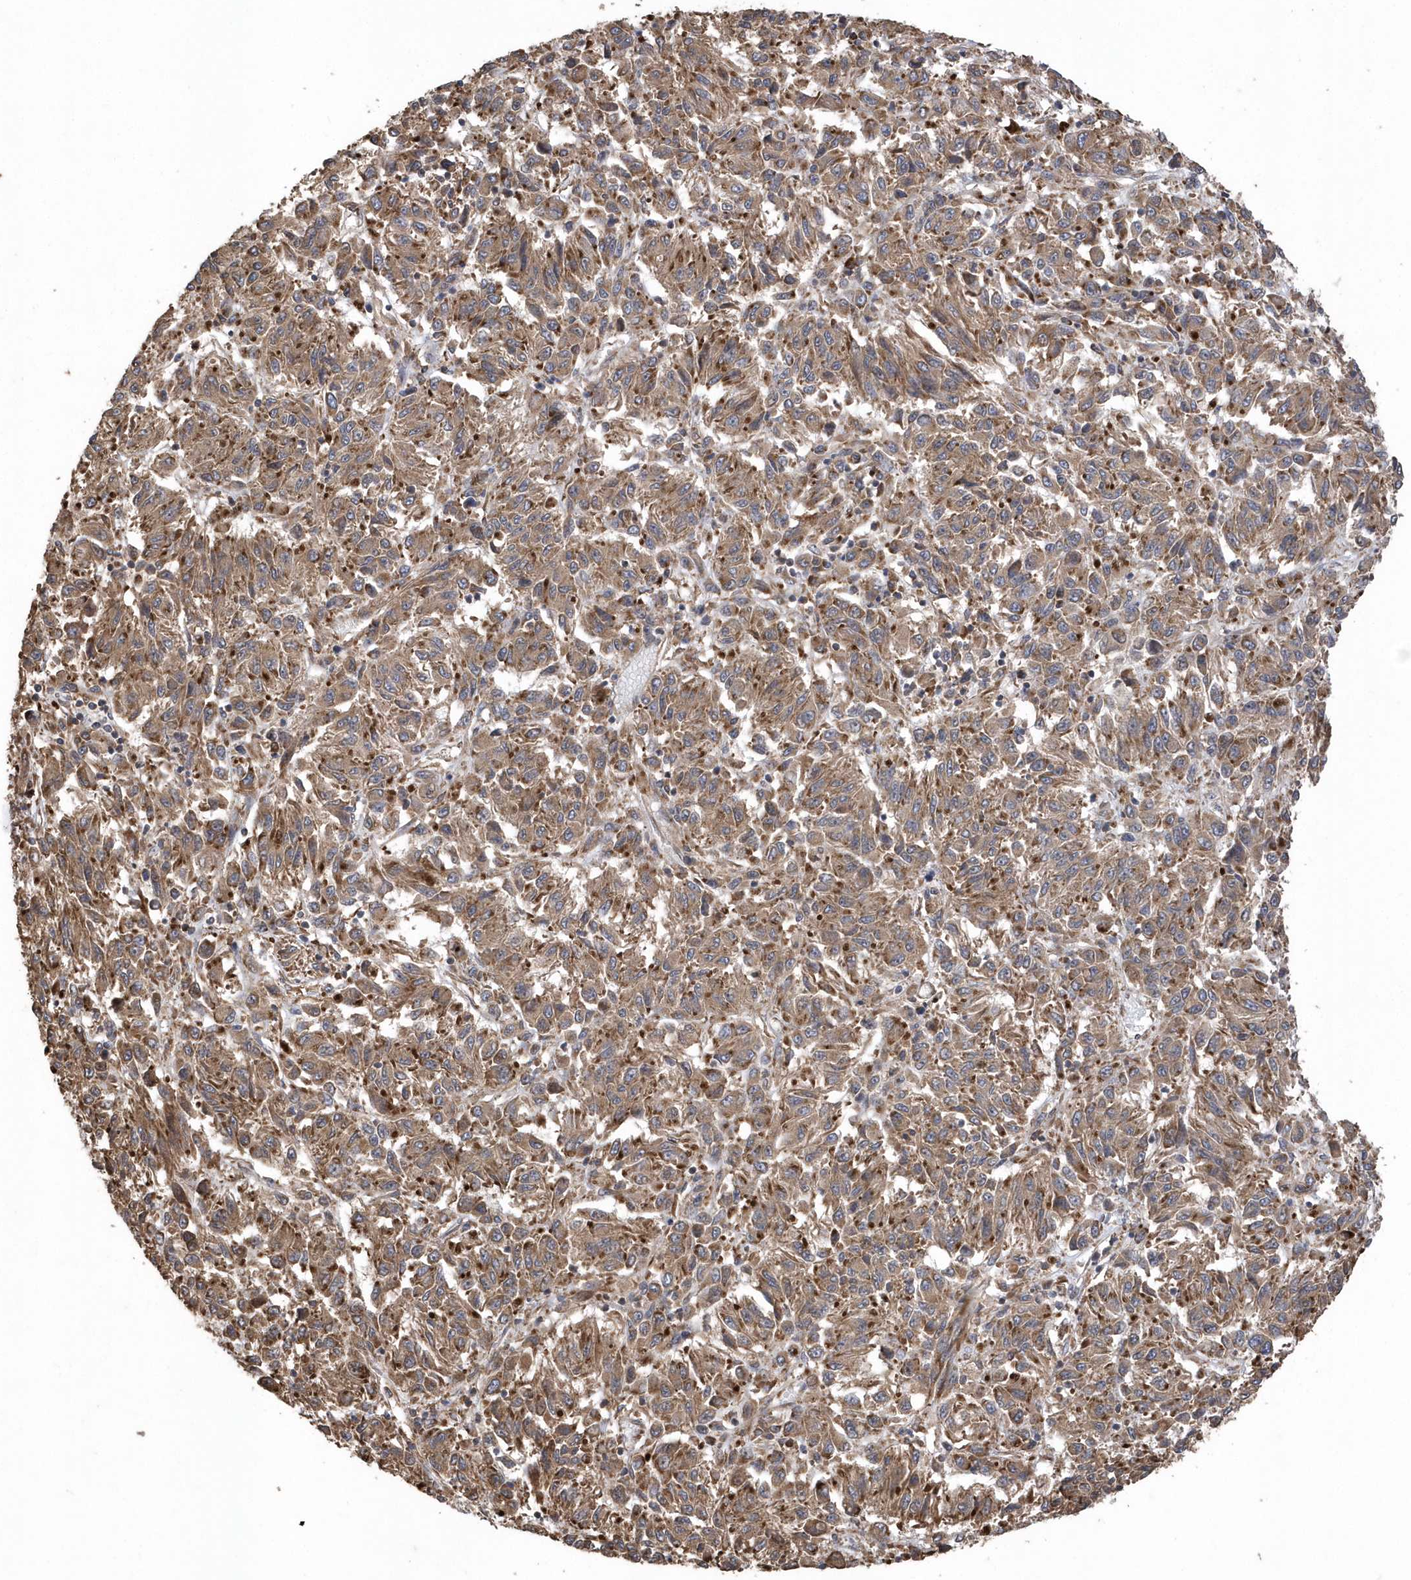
{"staining": {"intensity": "moderate", "quantity": ">75%", "location": "cytoplasmic/membranous"}, "tissue": "melanoma", "cell_type": "Tumor cells", "image_type": "cancer", "snomed": [{"axis": "morphology", "description": "Malignant melanoma, Metastatic site"}, {"axis": "topography", "description": "Lung"}], "caption": "Immunohistochemistry staining of melanoma, which shows medium levels of moderate cytoplasmic/membranous expression in approximately >75% of tumor cells indicating moderate cytoplasmic/membranous protein positivity. The staining was performed using DAB (brown) for protein detection and nuclei were counterstained in hematoxylin (blue).", "gene": "WASHC5", "patient": {"sex": "male", "age": 64}}